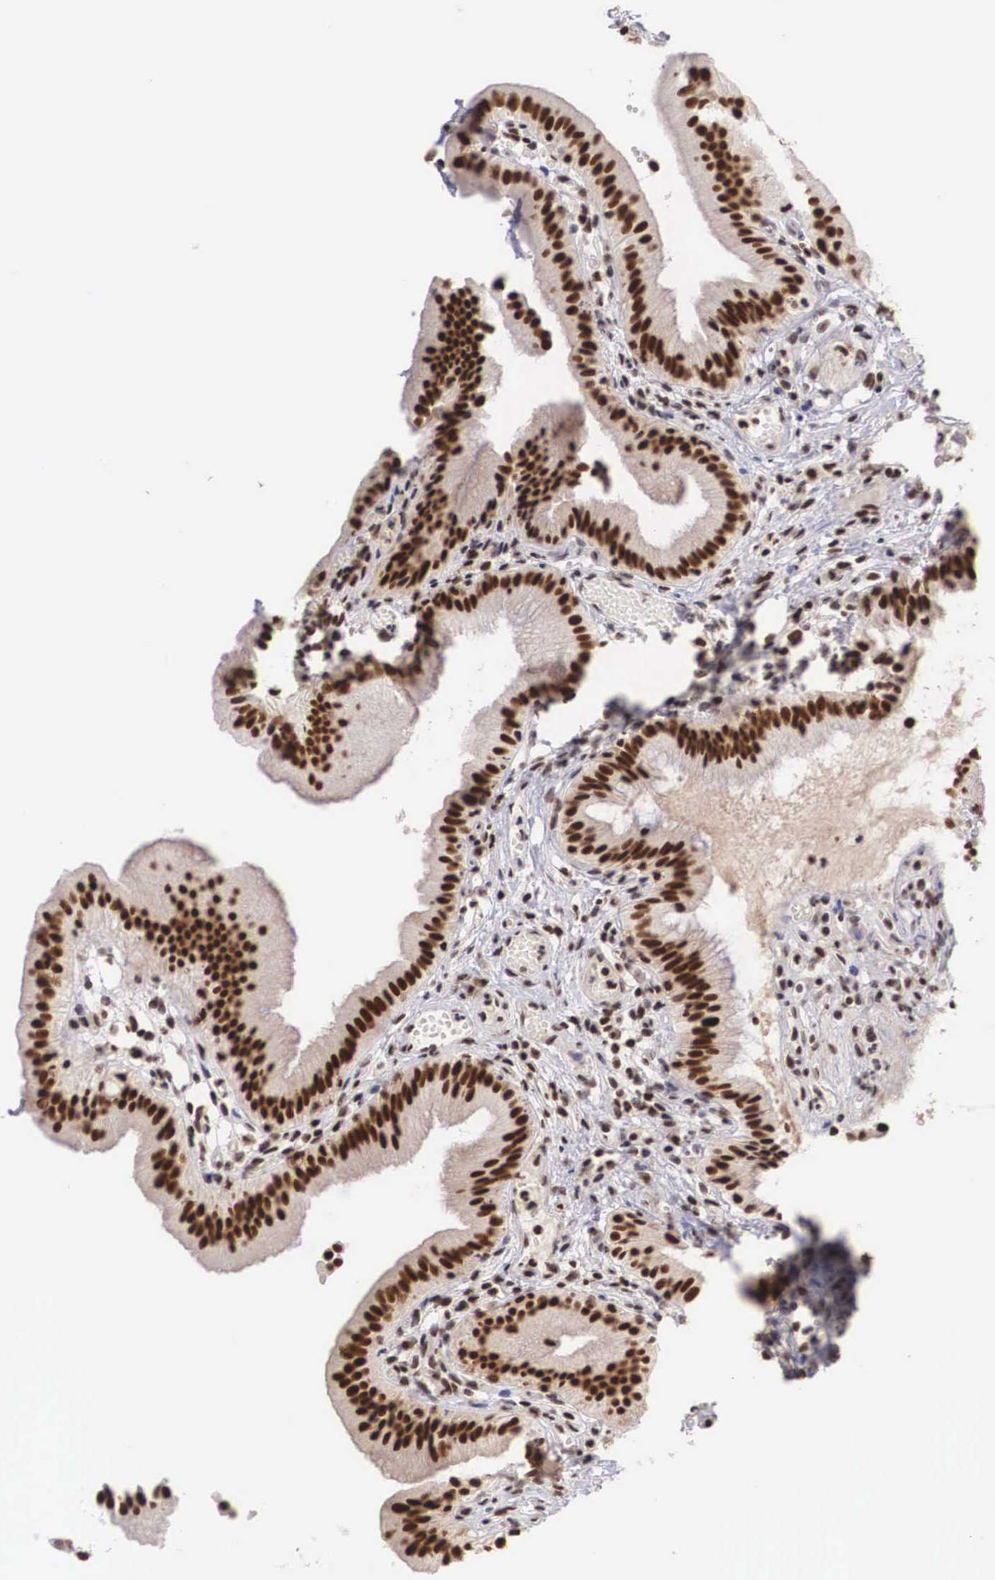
{"staining": {"intensity": "strong", "quantity": ">75%", "location": "nuclear"}, "tissue": "gallbladder", "cell_type": "Glandular cells", "image_type": "normal", "snomed": [{"axis": "morphology", "description": "Normal tissue, NOS"}, {"axis": "topography", "description": "Gallbladder"}], "caption": "IHC staining of normal gallbladder, which demonstrates high levels of strong nuclear staining in approximately >75% of glandular cells indicating strong nuclear protein staining. The staining was performed using DAB (3,3'-diaminobenzidine) (brown) for protein detection and nuclei were counterstained in hematoxylin (blue).", "gene": "HTATSF1", "patient": {"sex": "male", "age": 28}}